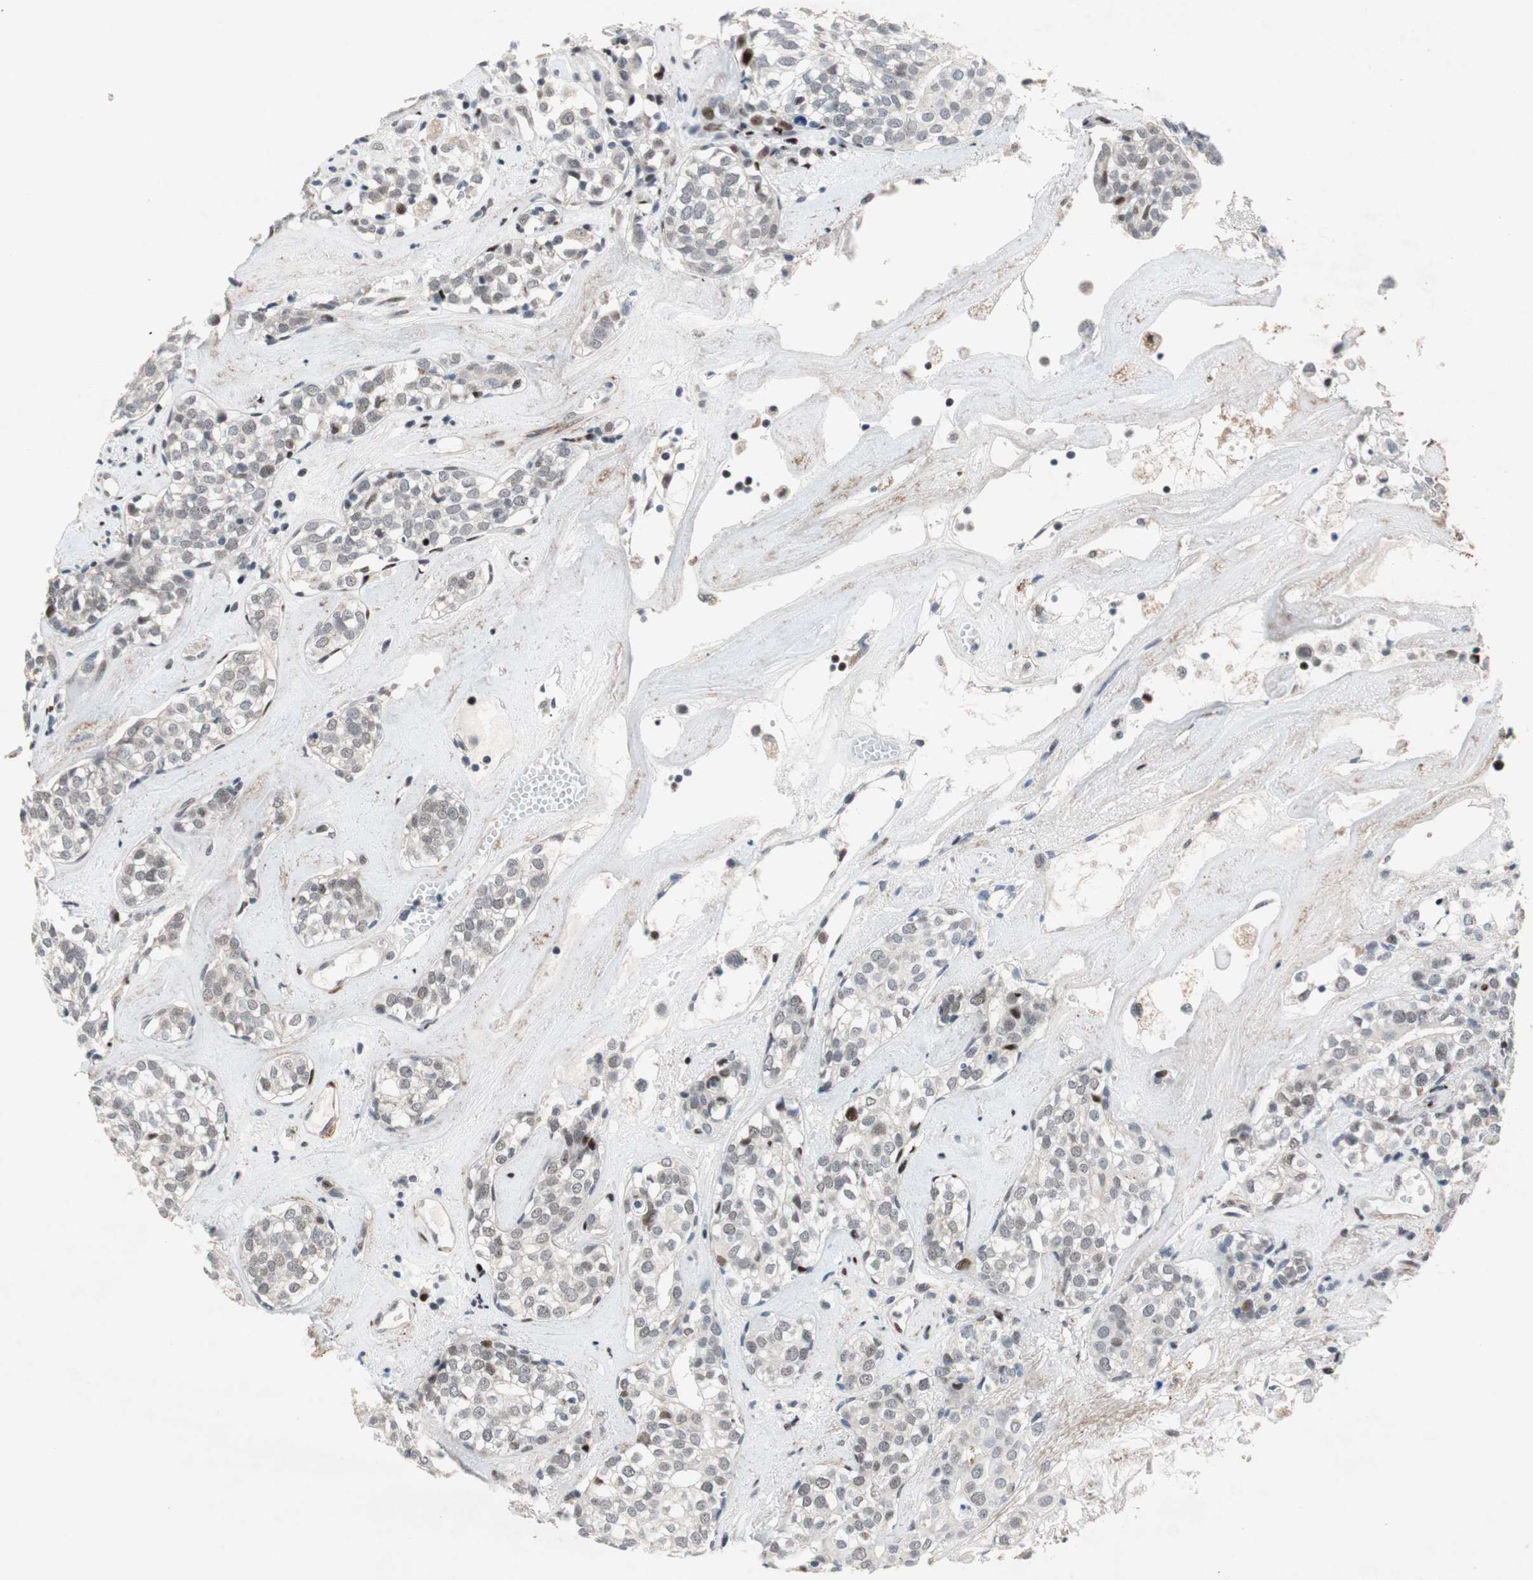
{"staining": {"intensity": "moderate", "quantity": "<25%", "location": "nuclear"}, "tissue": "head and neck cancer", "cell_type": "Tumor cells", "image_type": "cancer", "snomed": [{"axis": "morphology", "description": "Adenocarcinoma, NOS"}, {"axis": "topography", "description": "Salivary gland"}, {"axis": "topography", "description": "Head-Neck"}], "caption": "The micrograph shows immunohistochemical staining of adenocarcinoma (head and neck). There is moderate nuclear positivity is appreciated in about <25% of tumor cells.", "gene": "FBXO44", "patient": {"sex": "female", "age": 65}}